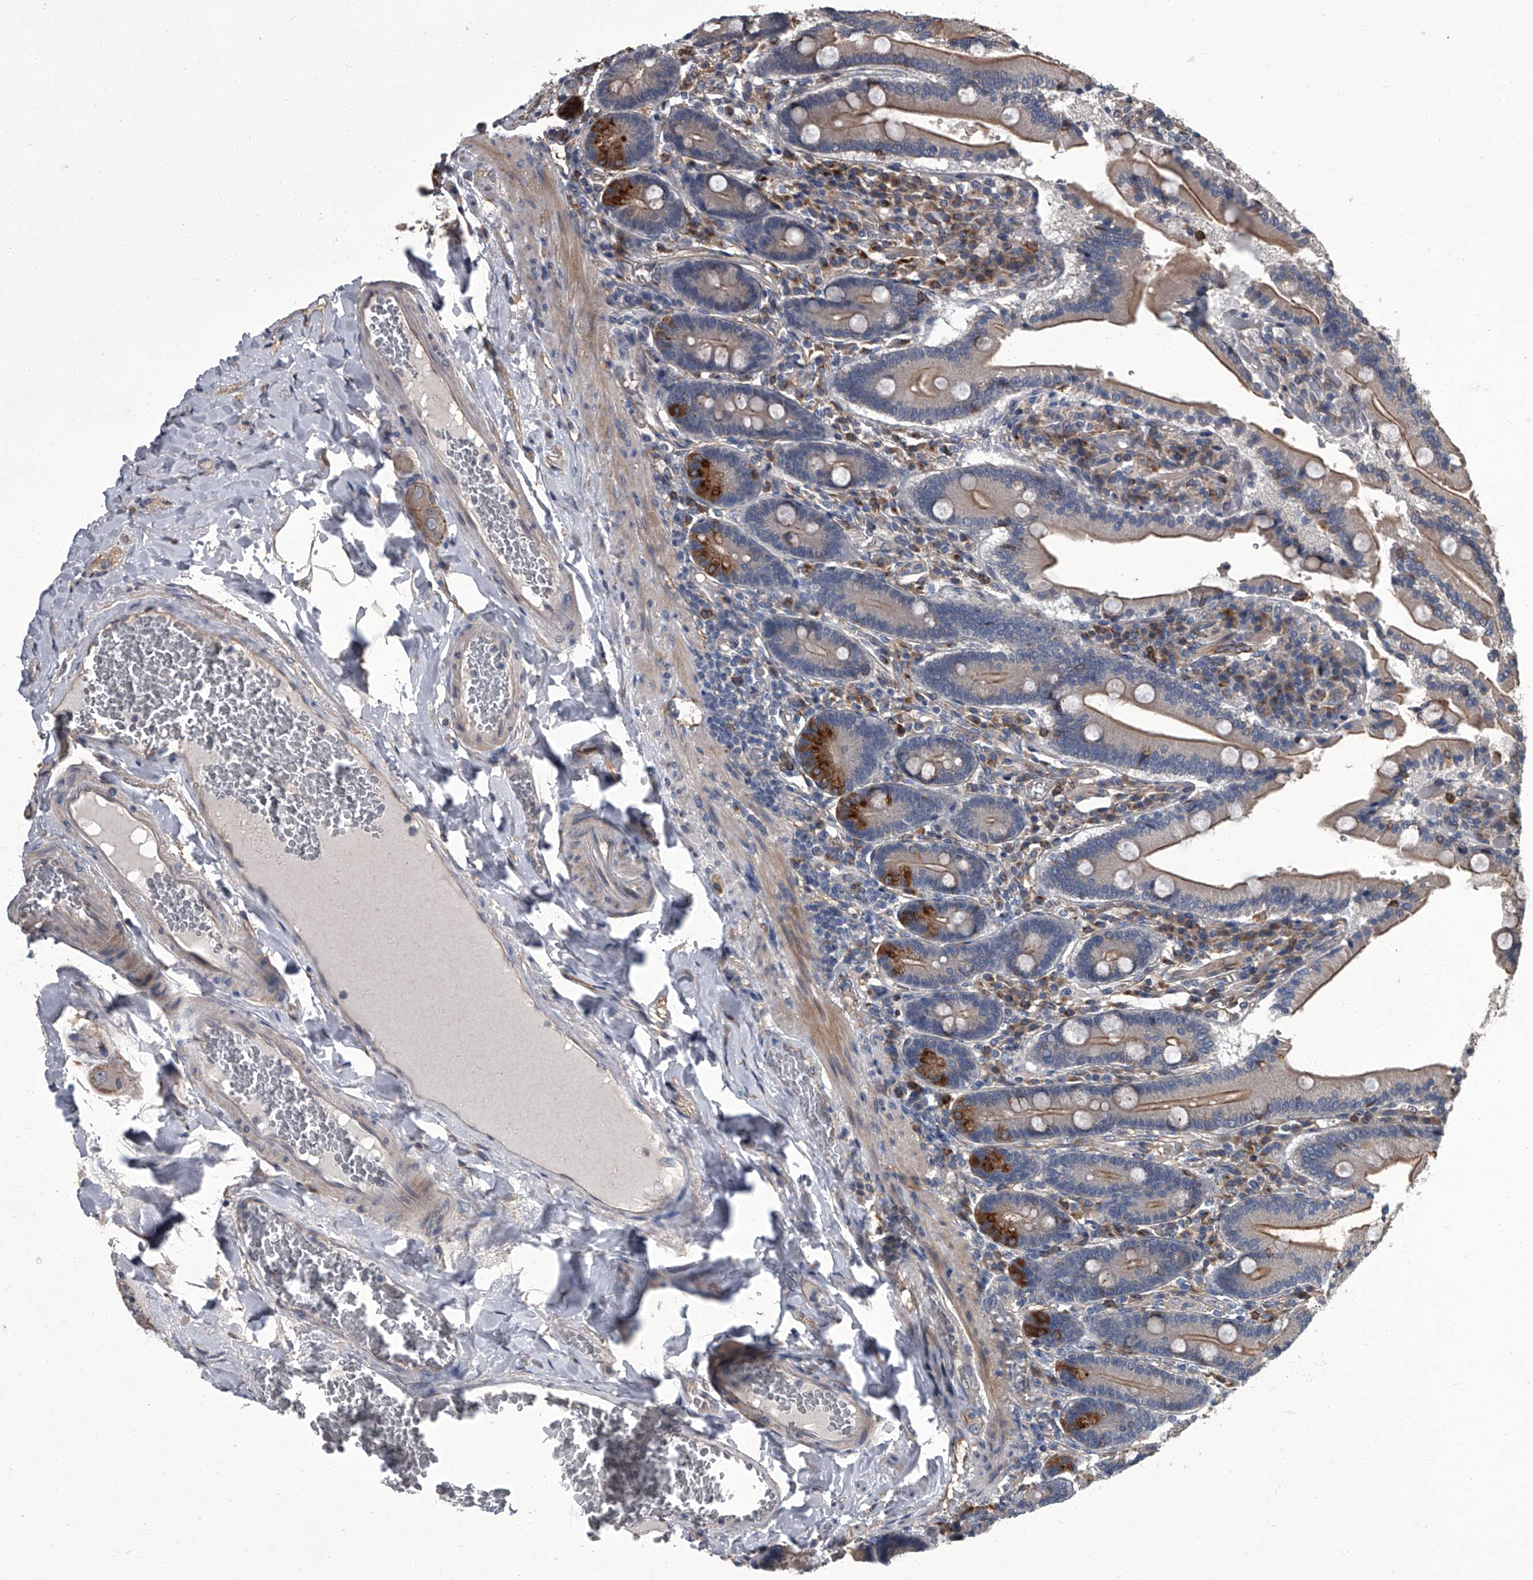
{"staining": {"intensity": "strong", "quantity": "<25%", "location": "cytoplasmic/membranous"}, "tissue": "duodenum", "cell_type": "Glandular cells", "image_type": "normal", "snomed": [{"axis": "morphology", "description": "Normal tissue, NOS"}, {"axis": "topography", "description": "Duodenum"}], "caption": "A high-resolution photomicrograph shows immunohistochemistry (IHC) staining of benign duodenum, which shows strong cytoplasmic/membranous staining in approximately <25% of glandular cells.", "gene": "SIRT4", "patient": {"sex": "female", "age": 62}}